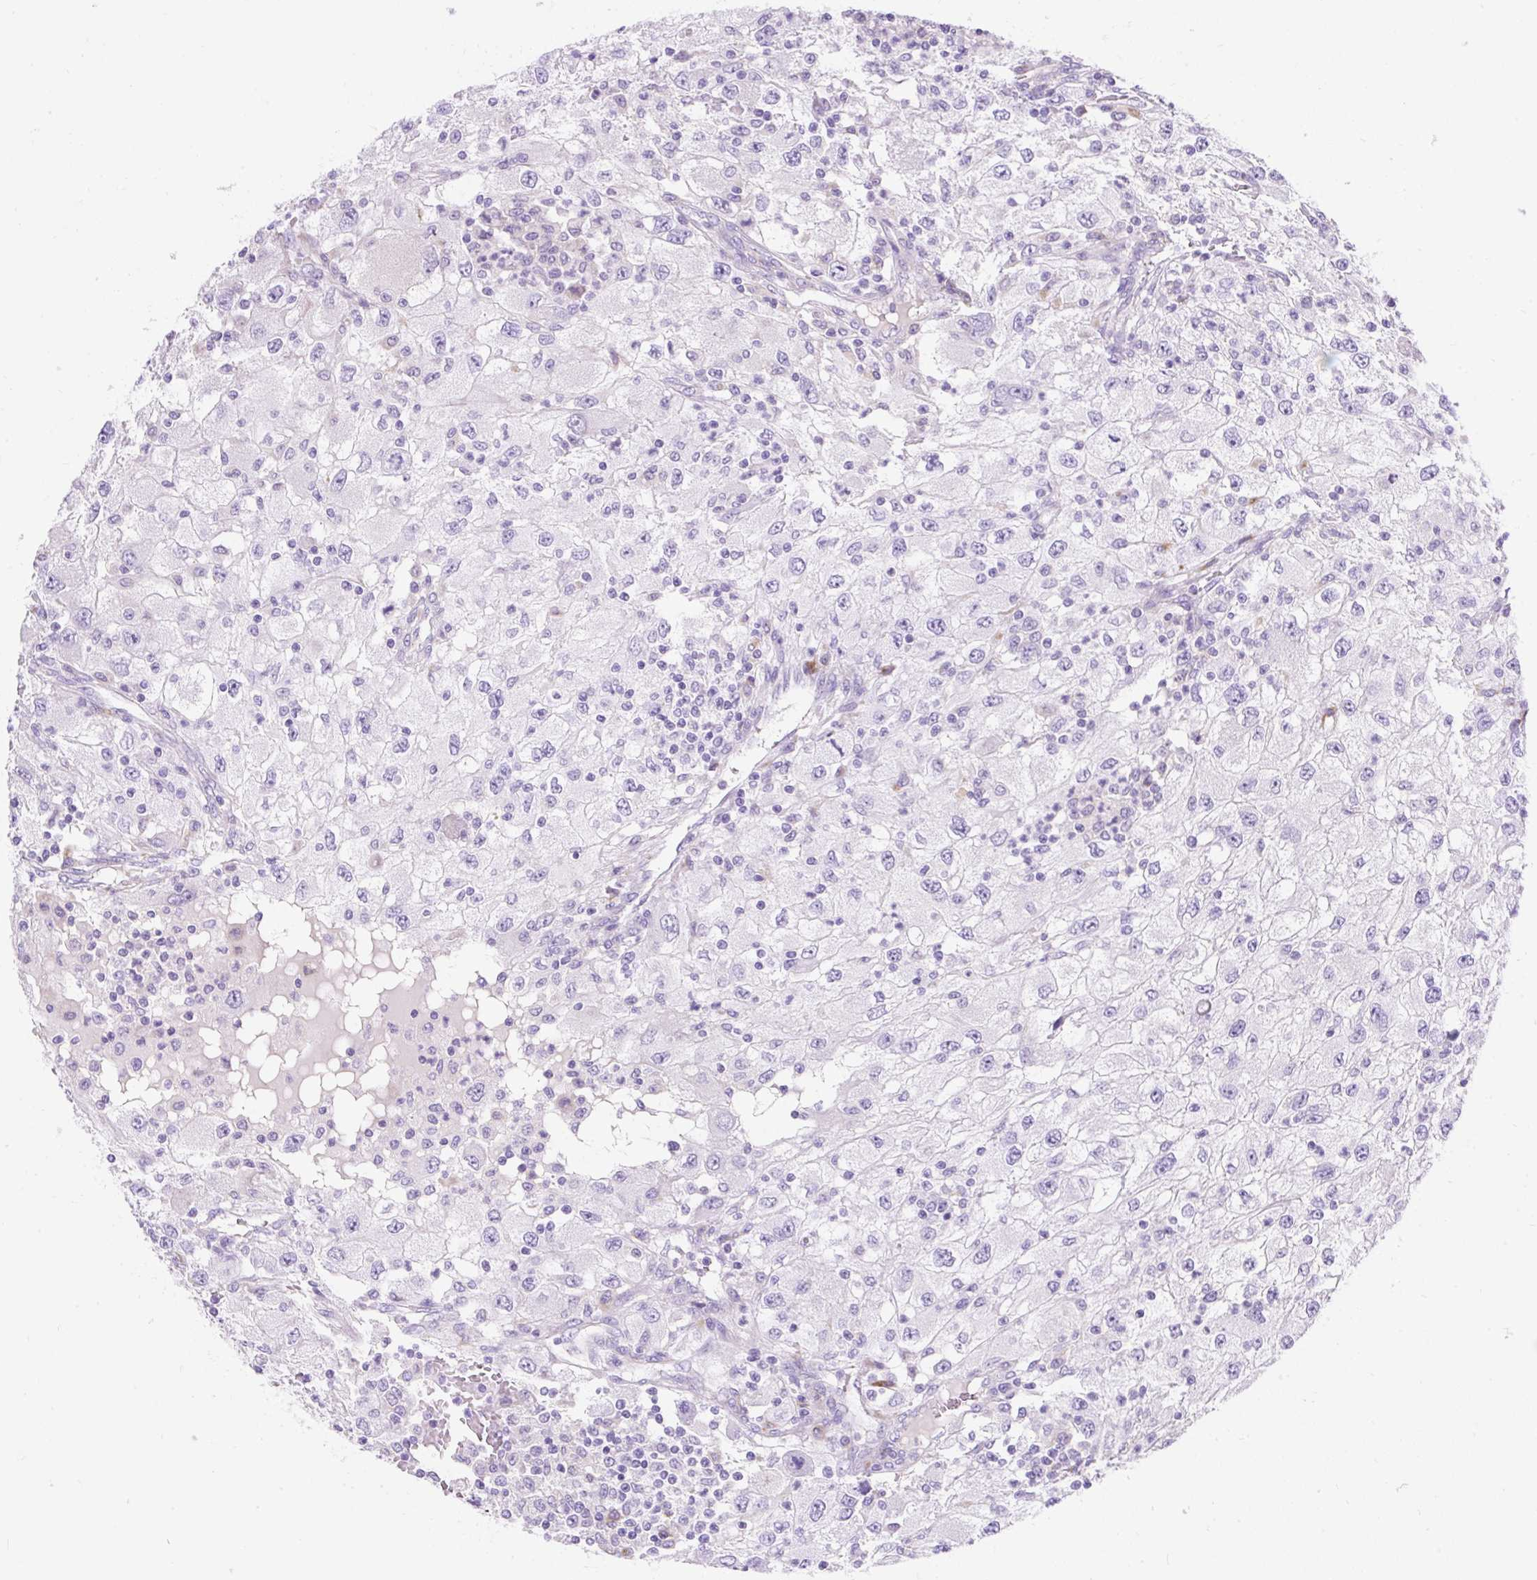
{"staining": {"intensity": "negative", "quantity": "none", "location": "none"}, "tissue": "renal cancer", "cell_type": "Tumor cells", "image_type": "cancer", "snomed": [{"axis": "morphology", "description": "Adenocarcinoma, NOS"}, {"axis": "topography", "description": "Kidney"}], "caption": "Human renal cancer (adenocarcinoma) stained for a protein using immunohistochemistry (IHC) reveals no staining in tumor cells.", "gene": "HEXB", "patient": {"sex": "female", "age": 67}}